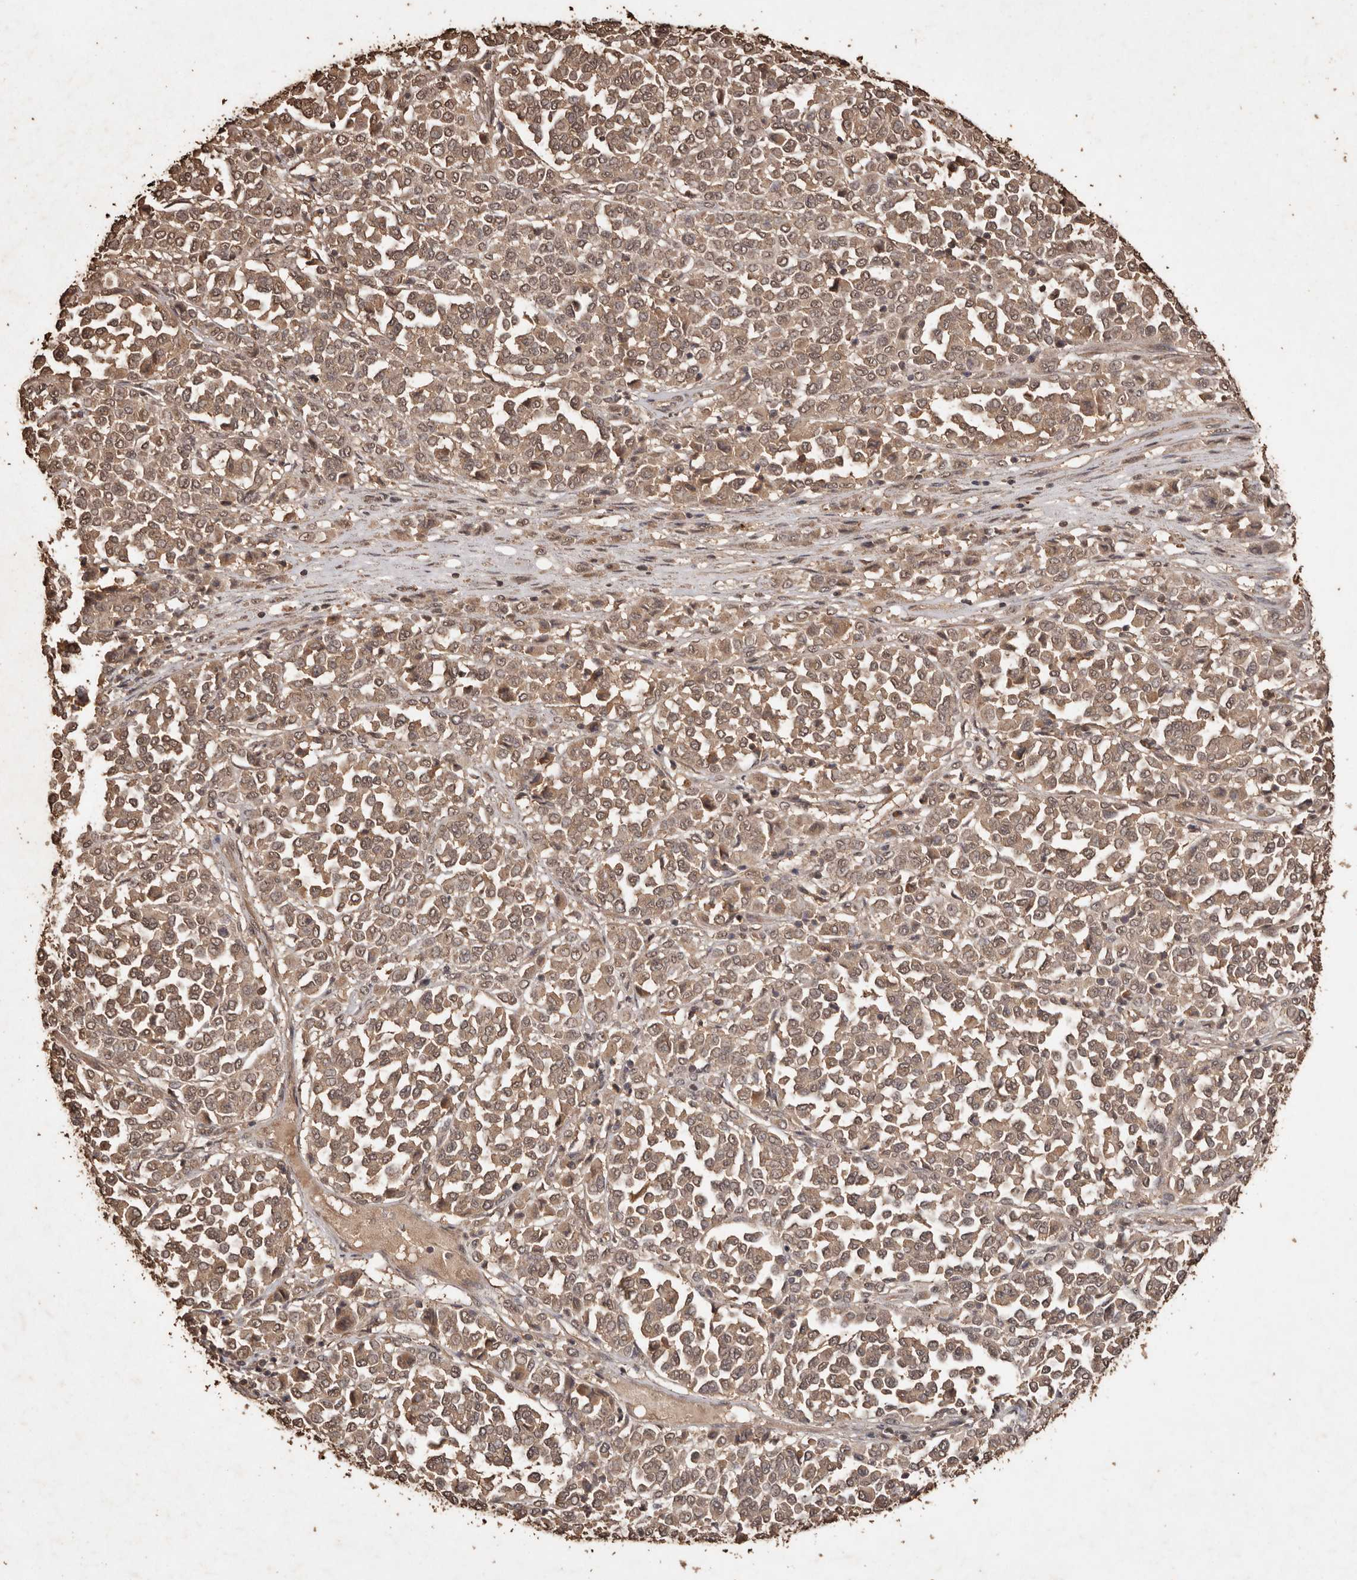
{"staining": {"intensity": "weak", "quantity": ">75%", "location": "cytoplasmic/membranous"}, "tissue": "melanoma", "cell_type": "Tumor cells", "image_type": "cancer", "snomed": [{"axis": "morphology", "description": "Malignant melanoma, Metastatic site"}, {"axis": "topography", "description": "Pancreas"}], "caption": "Immunohistochemical staining of melanoma exhibits low levels of weak cytoplasmic/membranous protein expression in approximately >75% of tumor cells.", "gene": "PKDCC", "patient": {"sex": "female", "age": 30}}